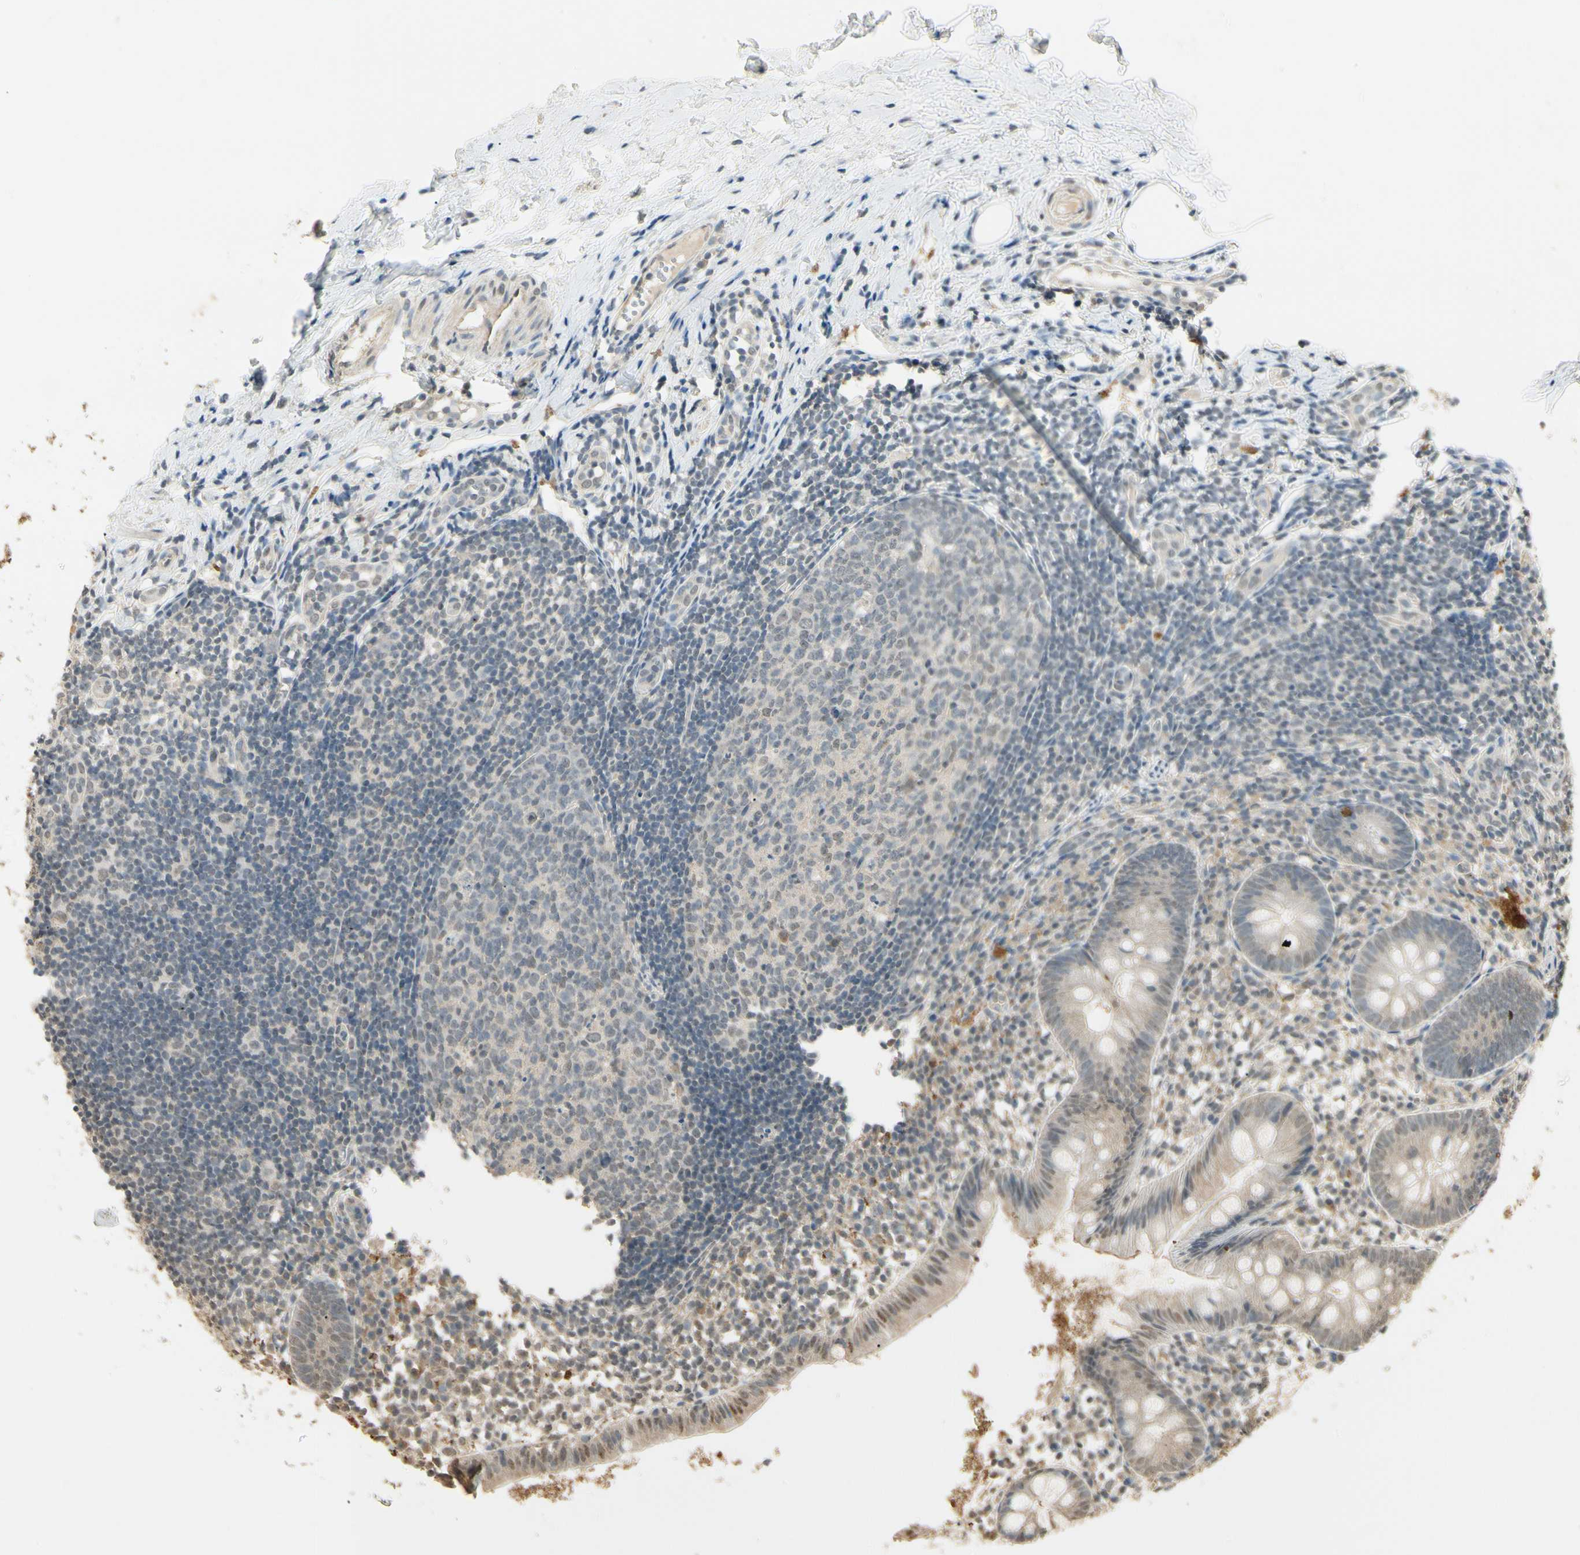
{"staining": {"intensity": "weak", "quantity": ">75%", "location": "cytoplasmic/membranous"}, "tissue": "appendix", "cell_type": "Glandular cells", "image_type": "normal", "snomed": [{"axis": "morphology", "description": "Normal tissue, NOS"}, {"axis": "topography", "description": "Appendix"}], "caption": "IHC of normal human appendix reveals low levels of weak cytoplasmic/membranous expression in about >75% of glandular cells.", "gene": "SGCA", "patient": {"sex": "female", "age": 20}}